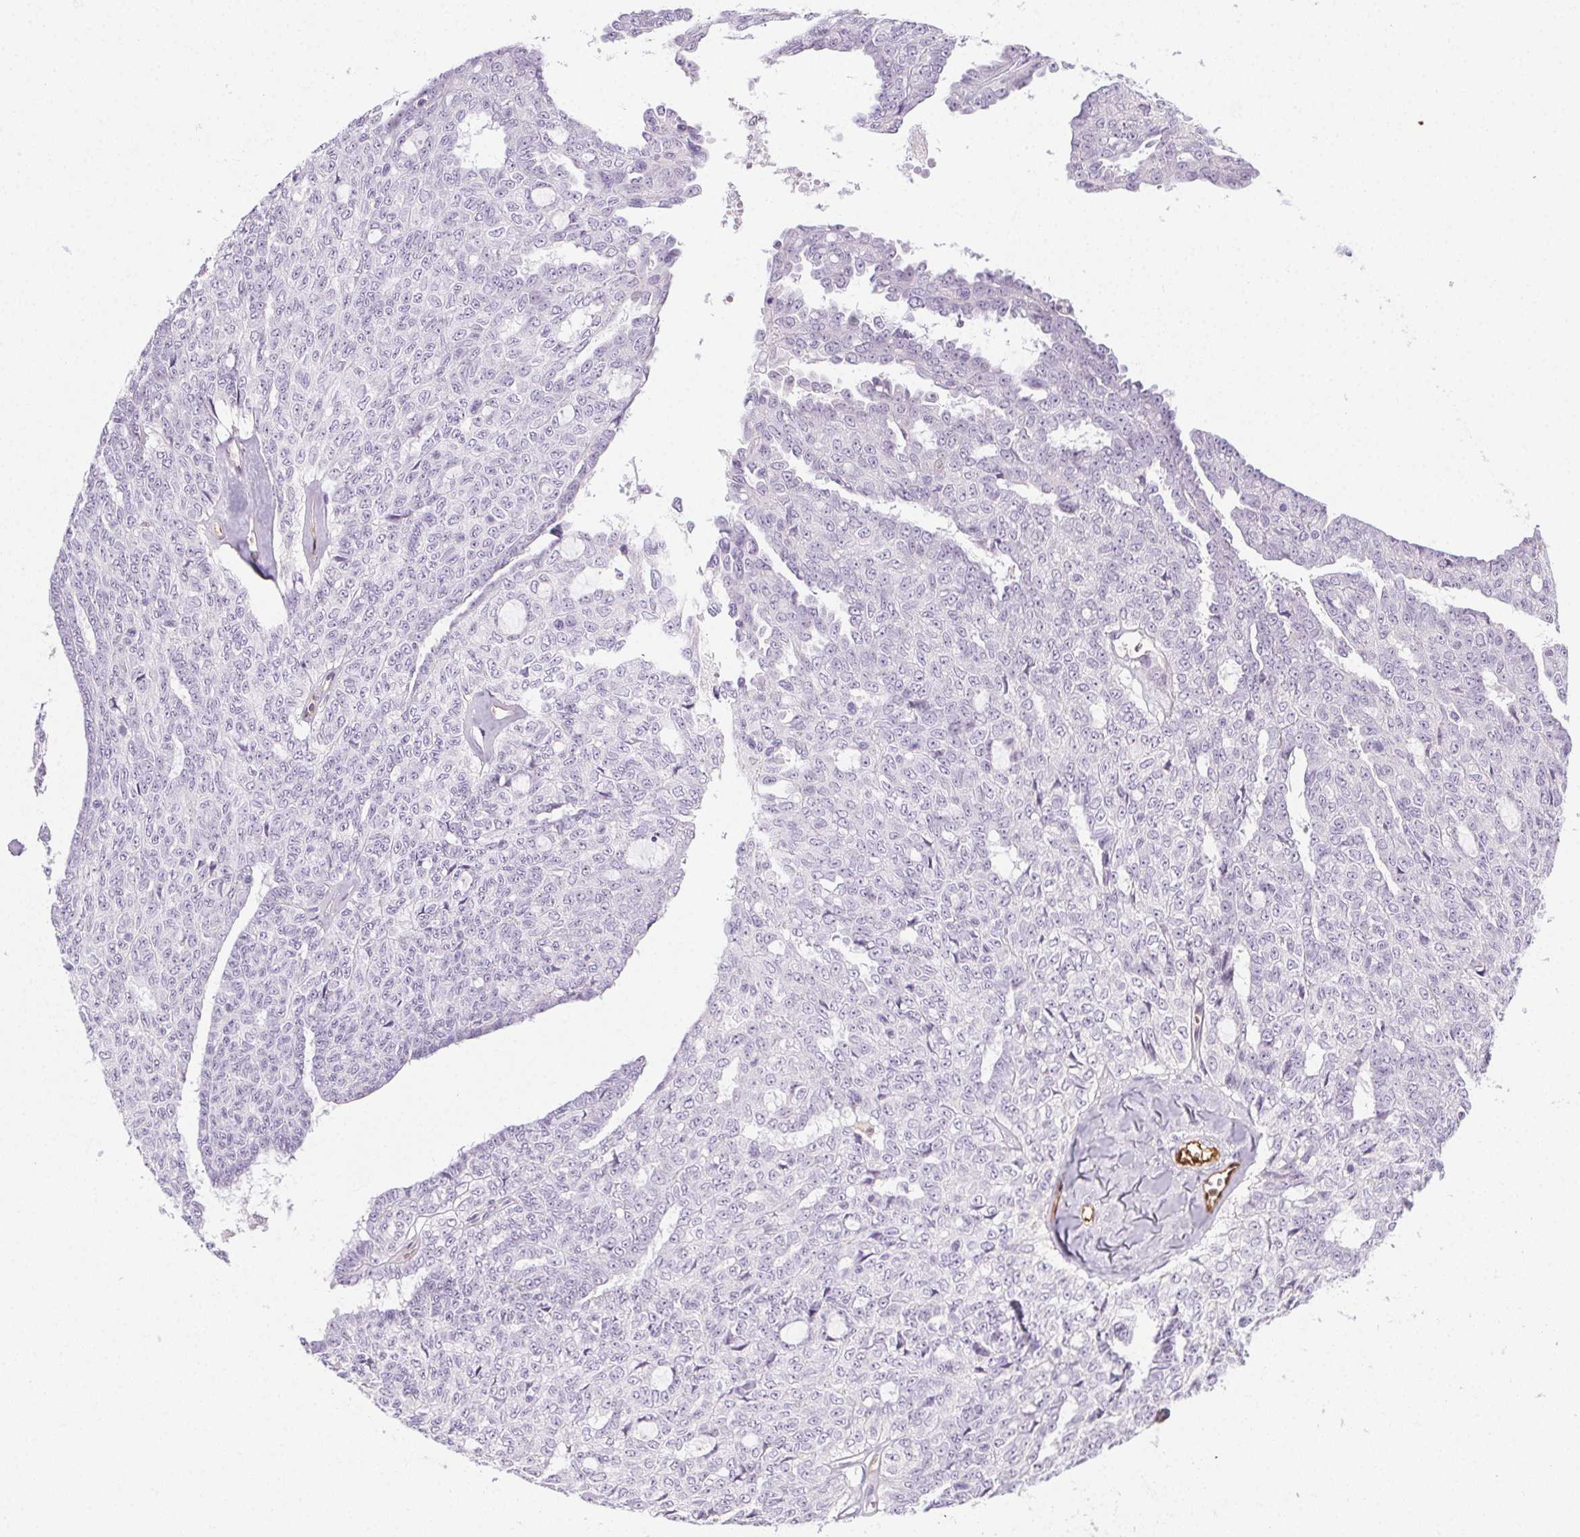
{"staining": {"intensity": "negative", "quantity": "none", "location": "none"}, "tissue": "ovarian cancer", "cell_type": "Tumor cells", "image_type": "cancer", "snomed": [{"axis": "morphology", "description": "Cystadenocarcinoma, serous, NOS"}, {"axis": "topography", "description": "Ovary"}], "caption": "Immunohistochemistry (IHC) micrograph of ovarian serous cystadenocarcinoma stained for a protein (brown), which demonstrates no staining in tumor cells.", "gene": "TMEM45A", "patient": {"sex": "female", "age": 71}}